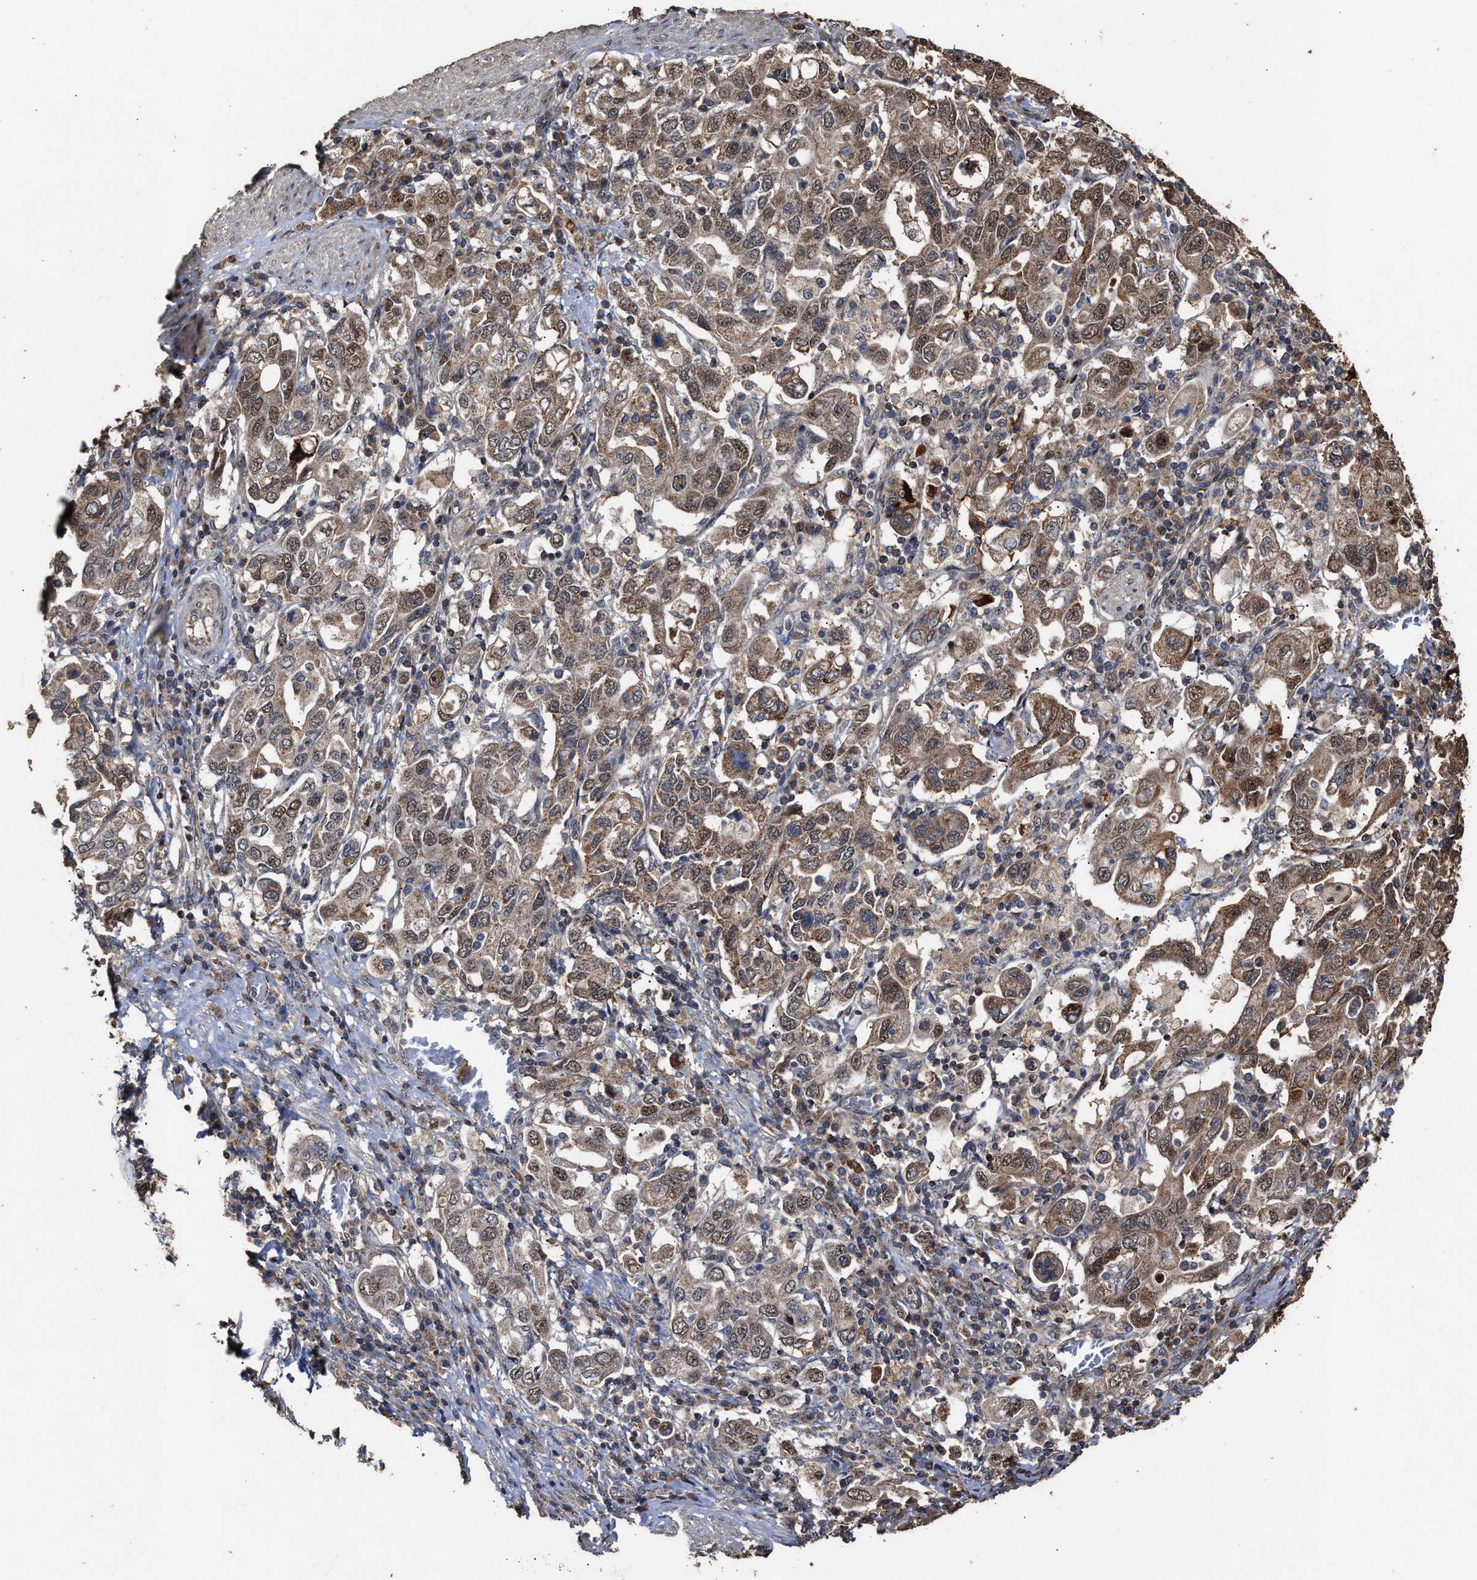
{"staining": {"intensity": "moderate", "quantity": ">75%", "location": "cytoplasmic/membranous"}, "tissue": "stomach cancer", "cell_type": "Tumor cells", "image_type": "cancer", "snomed": [{"axis": "morphology", "description": "Adenocarcinoma, NOS"}, {"axis": "topography", "description": "Stomach, upper"}], "caption": "An immunohistochemistry photomicrograph of tumor tissue is shown. Protein staining in brown highlights moderate cytoplasmic/membranous positivity in stomach cancer (adenocarcinoma) within tumor cells.", "gene": "ZNHIT6", "patient": {"sex": "male", "age": 62}}